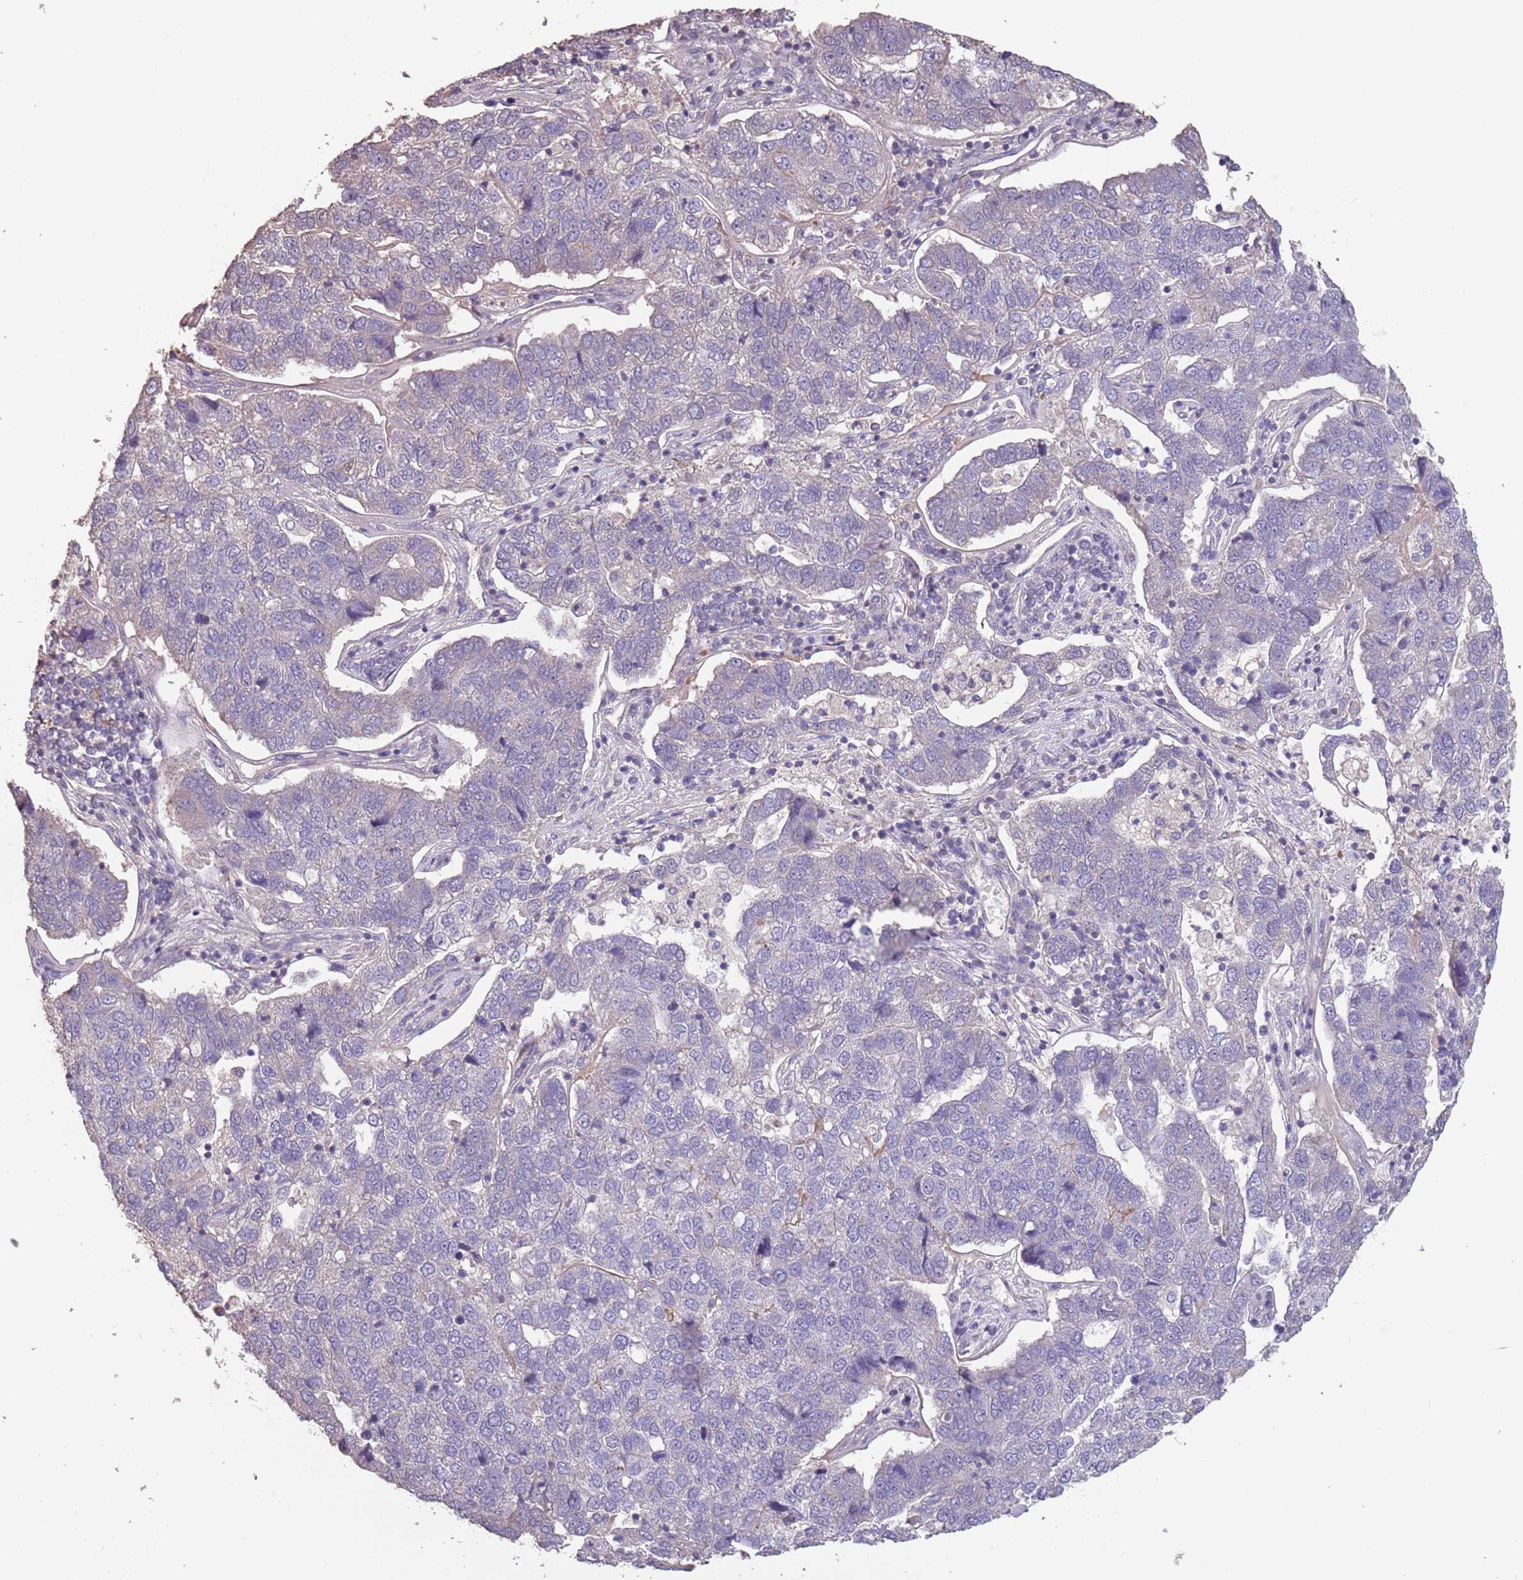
{"staining": {"intensity": "negative", "quantity": "none", "location": "none"}, "tissue": "pancreatic cancer", "cell_type": "Tumor cells", "image_type": "cancer", "snomed": [{"axis": "morphology", "description": "Adenocarcinoma, NOS"}, {"axis": "topography", "description": "Pancreas"}], "caption": "Protein analysis of adenocarcinoma (pancreatic) shows no significant staining in tumor cells.", "gene": "MBD3L1", "patient": {"sex": "female", "age": 61}}